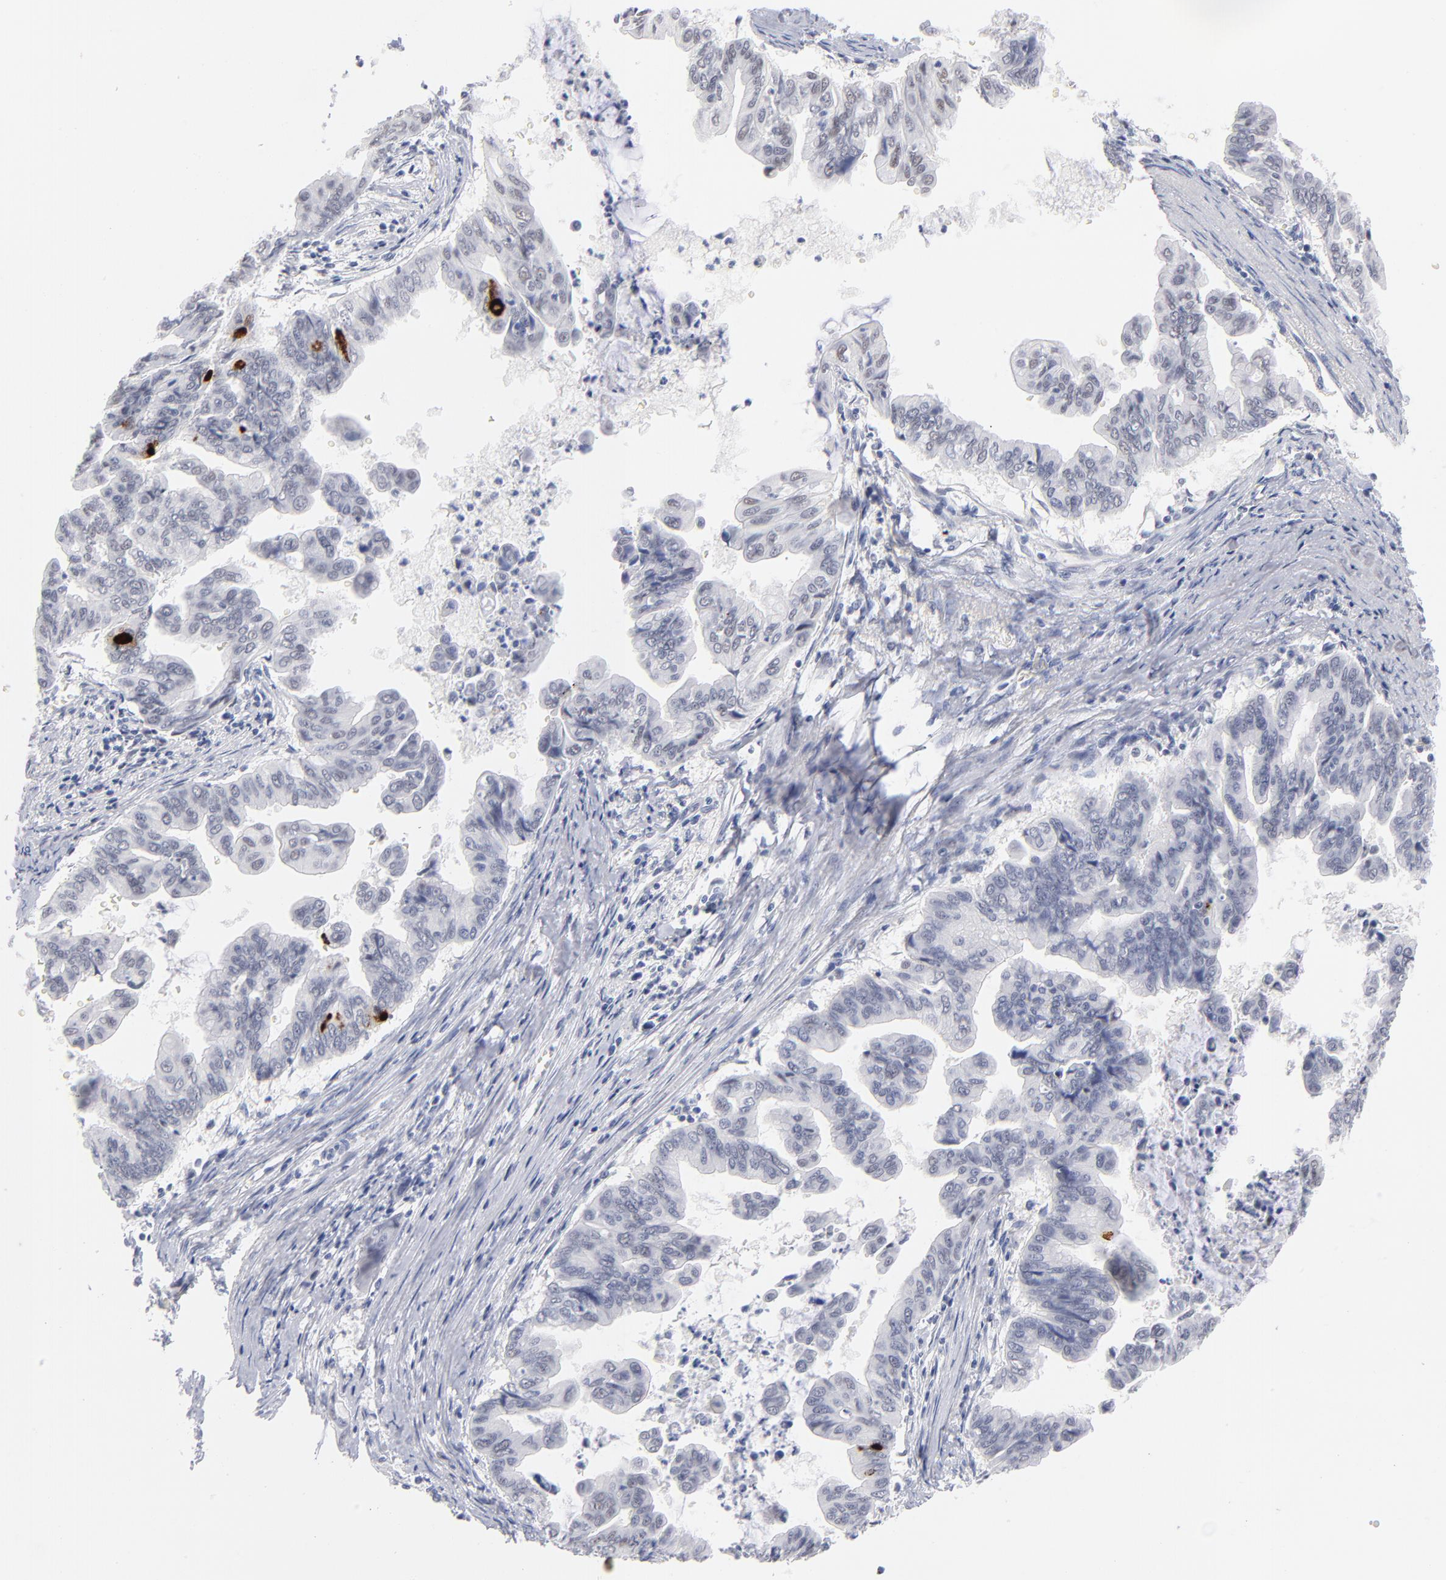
{"staining": {"intensity": "strong", "quantity": "25%-75%", "location": "cytoplasmic/membranous"}, "tissue": "stomach cancer", "cell_type": "Tumor cells", "image_type": "cancer", "snomed": [{"axis": "morphology", "description": "Adenocarcinoma, NOS"}, {"axis": "topography", "description": "Stomach, upper"}], "caption": "Immunohistochemistry of stomach cancer demonstrates high levels of strong cytoplasmic/membranous staining in about 25%-75% of tumor cells. (DAB (3,3'-diaminobenzidine) = brown stain, brightfield microscopy at high magnification).", "gene": "KHNYN", "patient": {"sex": "male", "age": 80}}